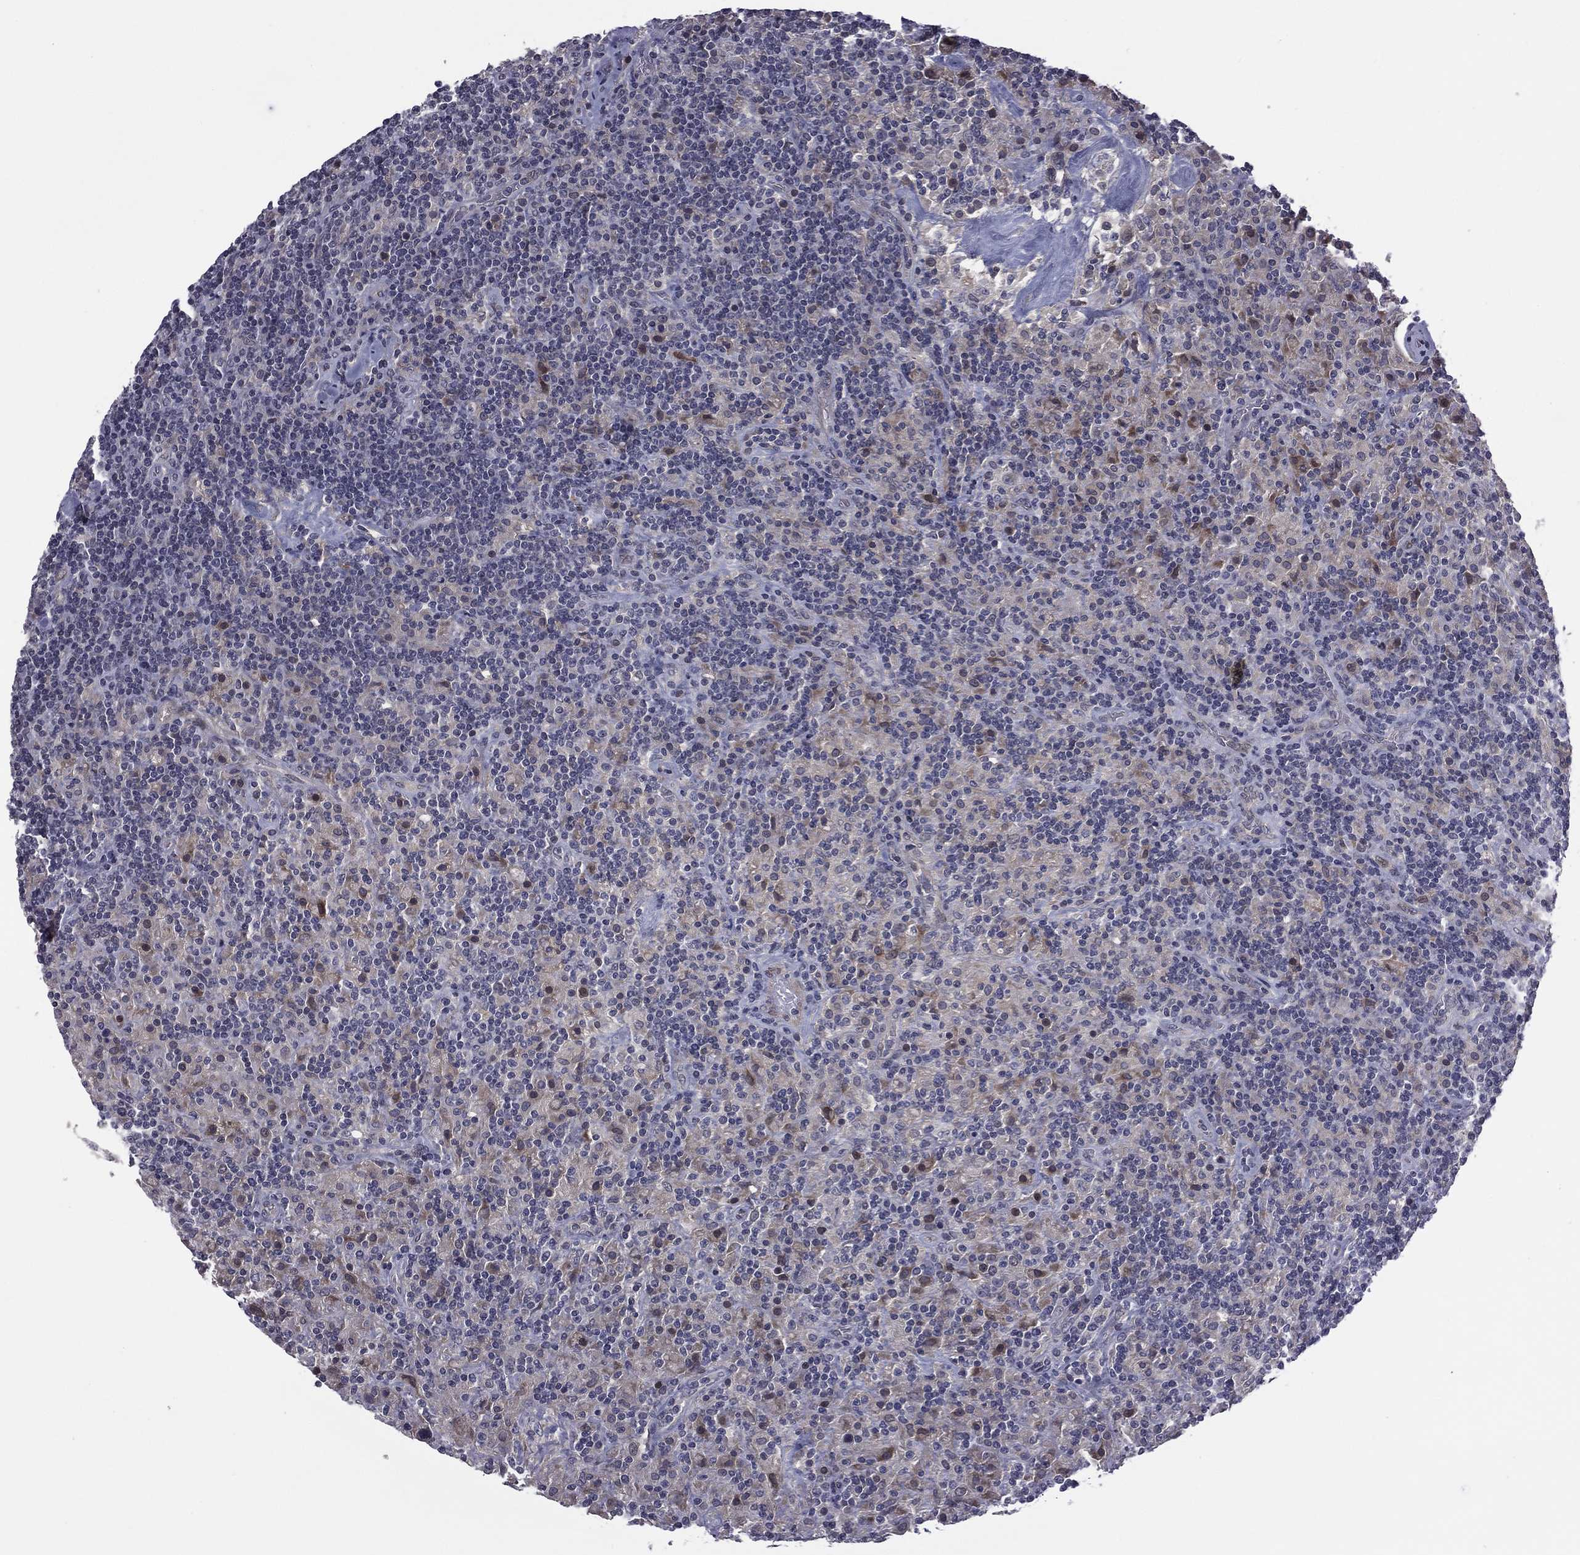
{"staining": {"intensity": "negative", "quantity": "none", "location": "none"}, "tissue": "lymphoma", "cell_type": "Tumor cells", "image_type": "cancer", "snomed": [{"axis": "morphology", "description": "Hodgkin's disease, NOS"}, {"axis": "topography", "description": "Lymph node"}], "caption": "An image of Hodgkin's disease stained for a protein exhibits no brown staining in tumor cells.", "gene": "ACTRT2", "patient": {"sex": "male", "age": 70}}